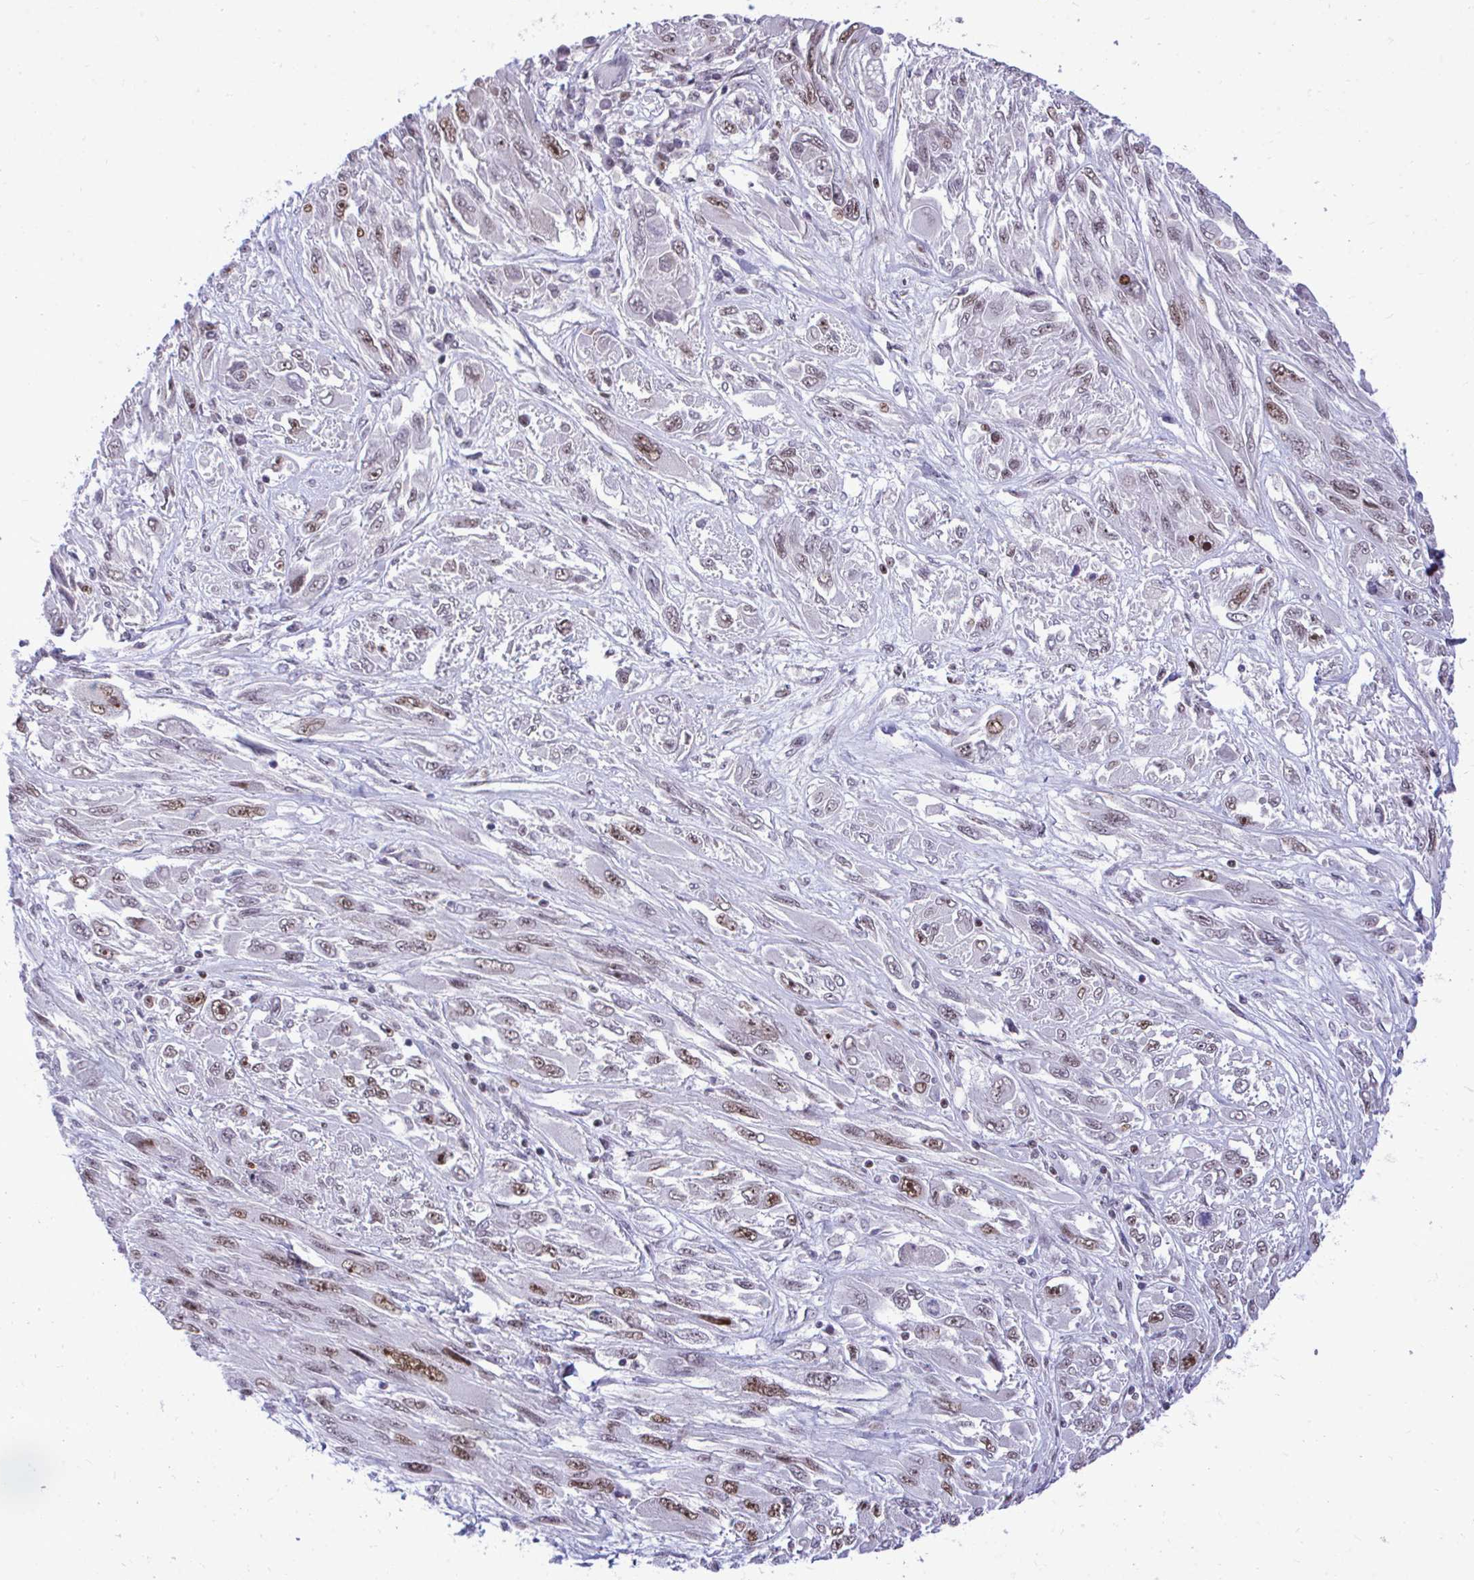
{"staining": {"intensity": "moderate", "quantity": "25%-75%", "location": "nuclear"}, "tissue": "melanoma", "cell_type": "Tumor cells", "image_type": "cancer", "snomed": [{"axis": "morphology", "description": "Malignant melanoma, NOS"}, {"axis": "topography", "description": "Skin"}], "caption": "Tumor cells reveal moderate nuclear positivity in approximately 25%-75% of cells in melanoma.", "gene": "C14orf39", "patient": {"sex": "female", "age": 91}}